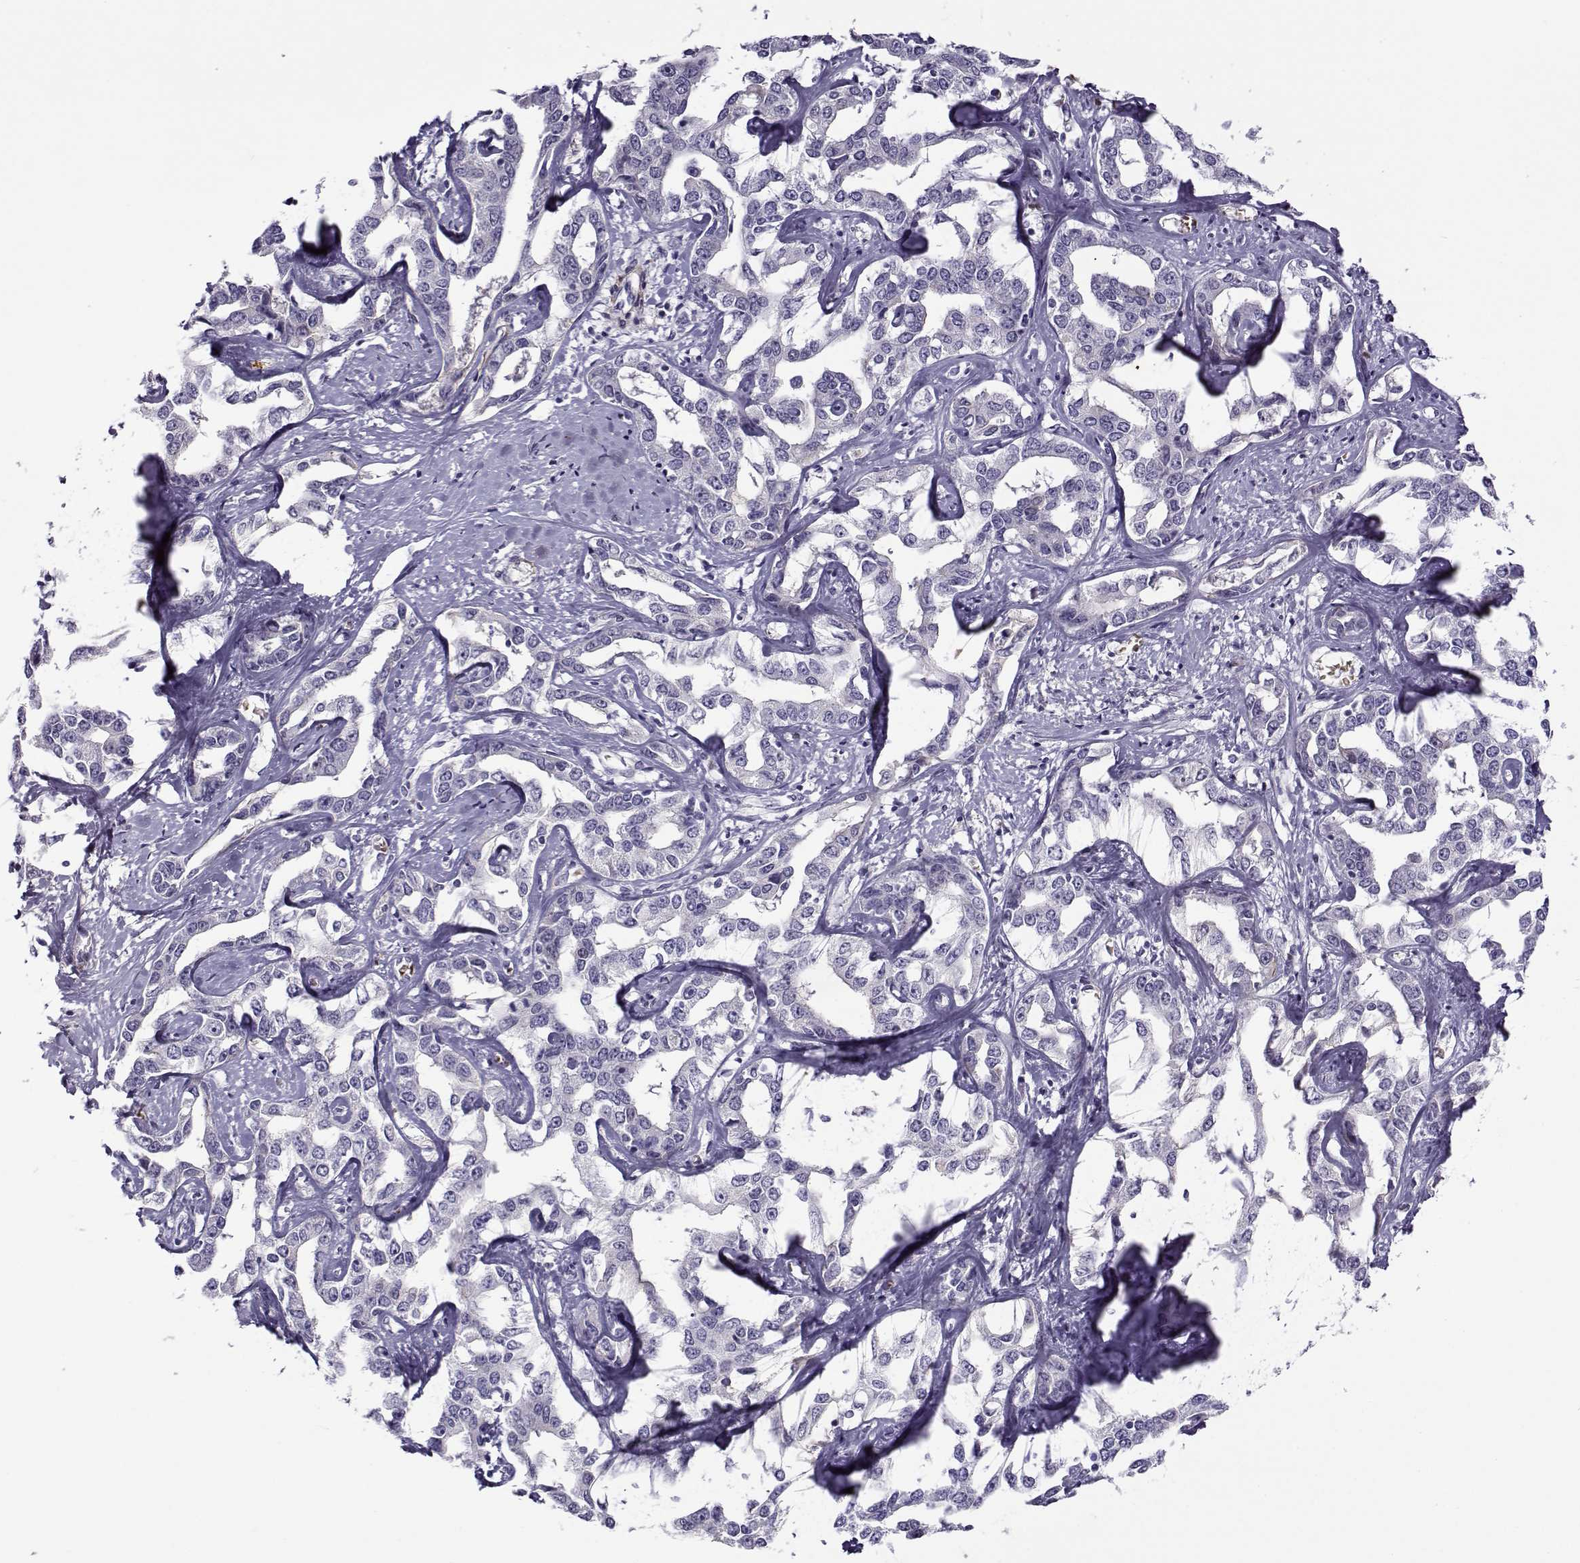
{"staining": {"intensity": "negative", "quantity": "none", "location": "none"}, "tissue": "liver cancer", "cell_type": "Tumor cells", "image_type": "cancer", "snomed": [{"axis": "morphology", "description": "Cholangiocarcinoma"}, {"axis": "topography", "description": "Liver"}], "caption": "Immunohistochemistry of human liver cholangiocarcinoma displays no staining in tumor cells.", "gene": "UCP3", "patient": {"sex": "male", "age": 59}}